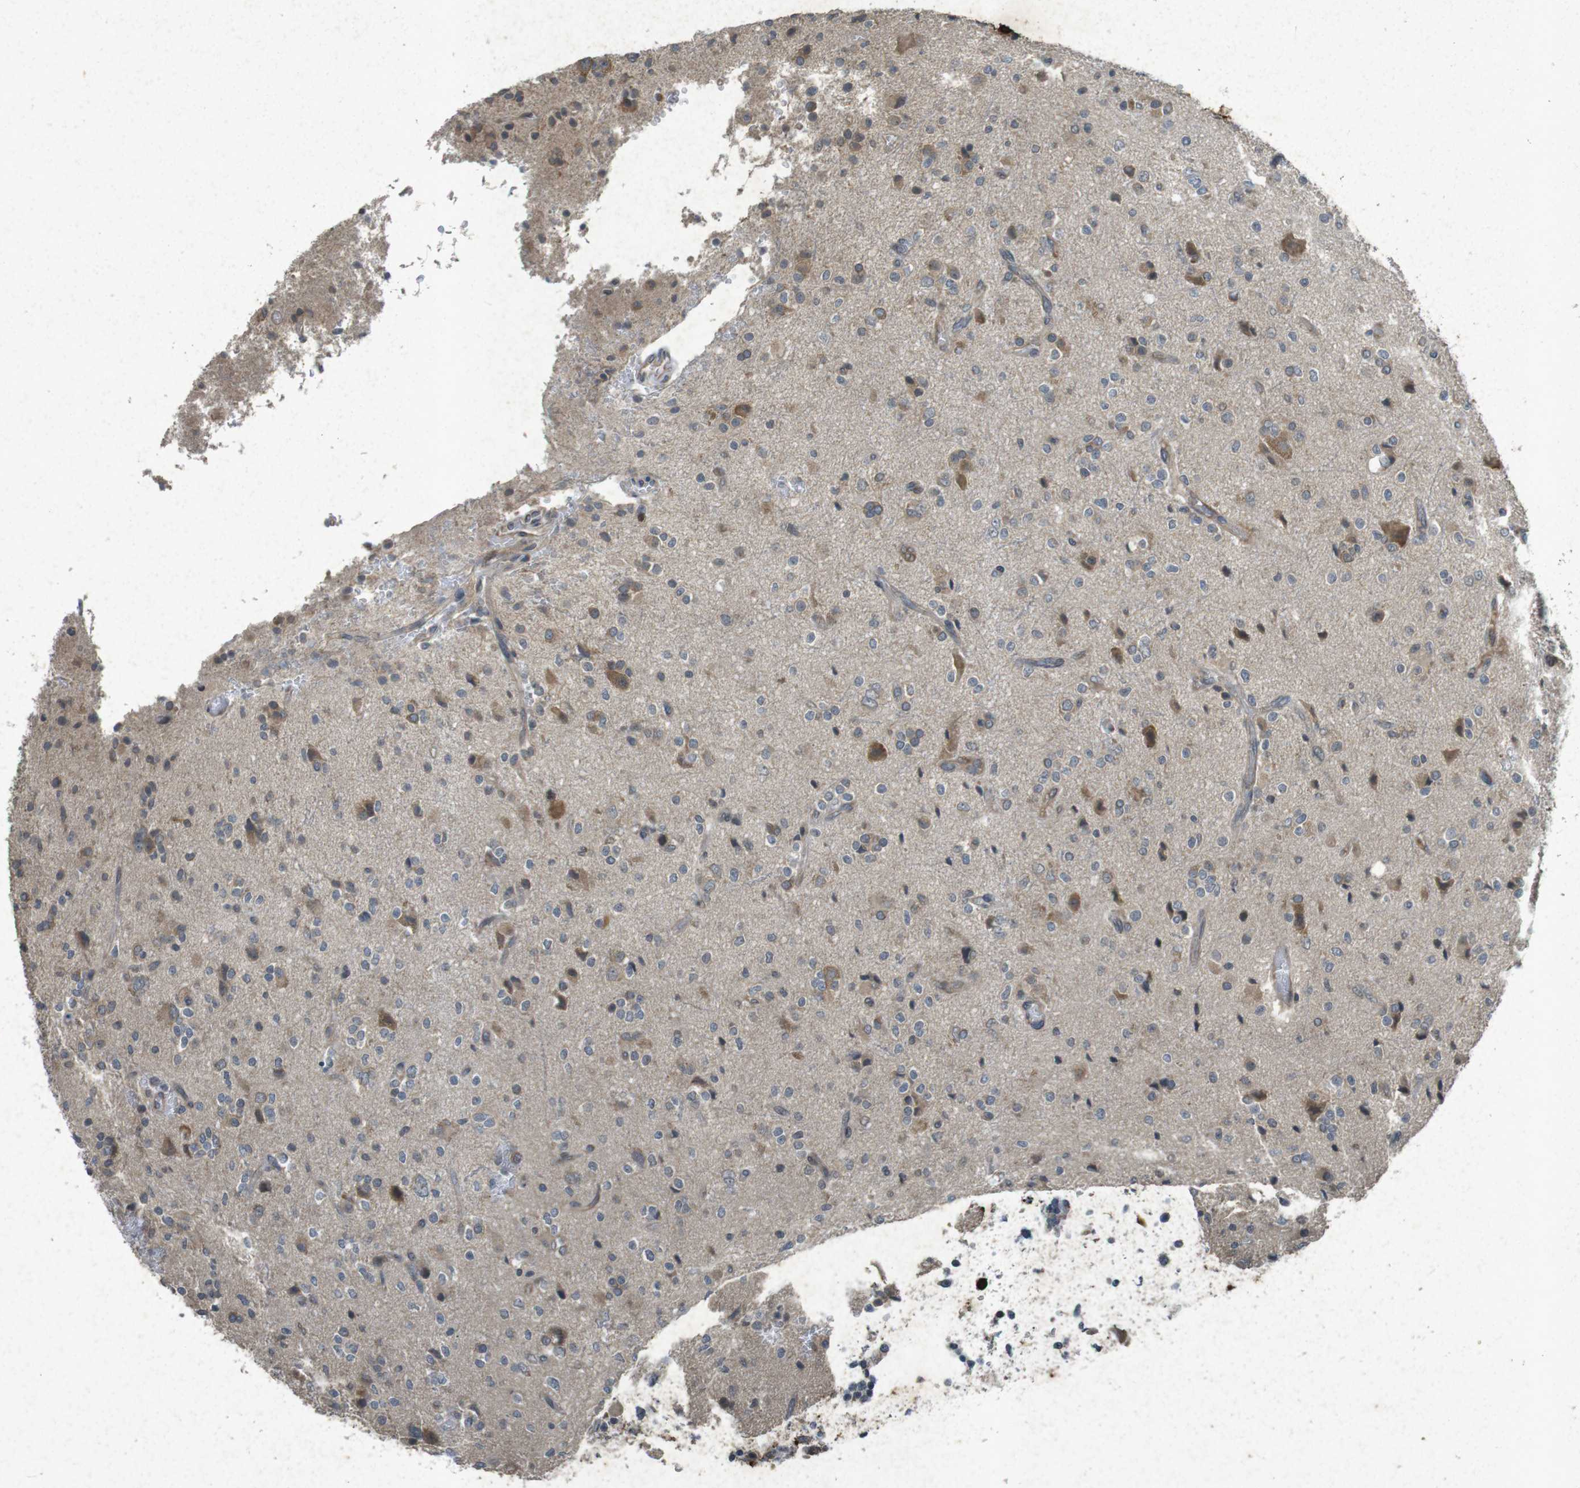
{"staining": {"intensity": "moderate", "quantity": "25%-75%", "location": "cytoplasmic/membranous"}, "tissue": "glioma", "cell_type": "Tumor cells", "image_type": "cancer", "snomed": [{"axis": "morphology", "description": "Glioma, malignant, High grade"}, {"axis": "topography", "description": "Brain"}], "caption": "Moderate cytoplasmic/membranous positivity for a protein is identified in approximately 25%-75% of tumor cells of glioma using immunohistochemistry (IHC).", "gene": "FLCN", "patient": {"sex": "male", "age": 47}}